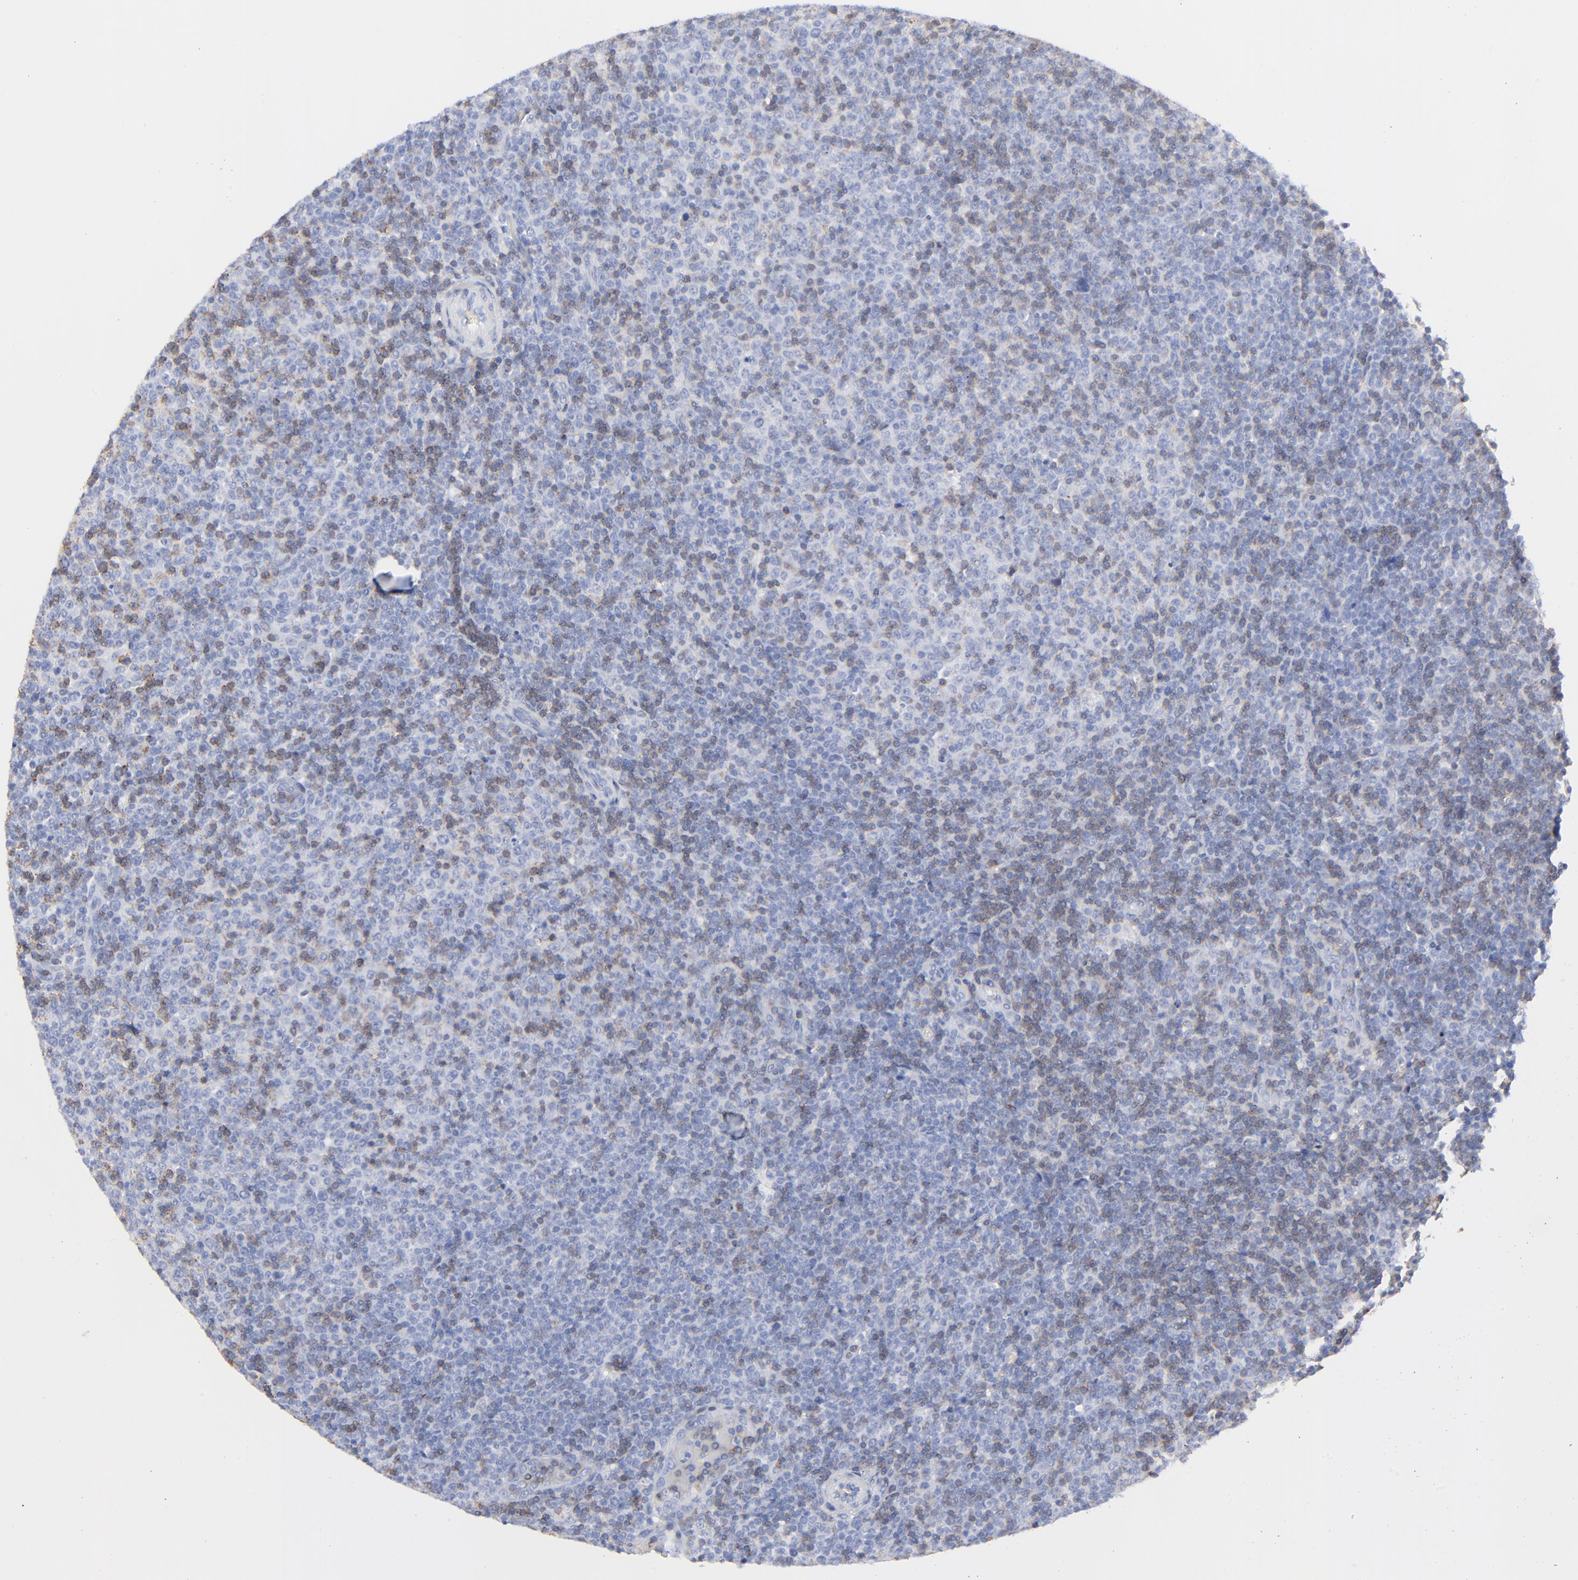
{"staining": {"intensity": "negative", "quantity": "none", "location": "none"}, "tissue": "lymphoma", "cell_type": "Tumor cells", "image_type": "cancer", "snomed": [{"axis": "morphology", "description": "Malignant lymphoma, non-Hodgkin's type, Low grade"}, {"axis": "topography", "description": "Lymph node"}], "caption": "Tumor cells show no significant staining in lymphoma.", "gene": "LCK", "patient": {"sex": "male", "age": 70}}